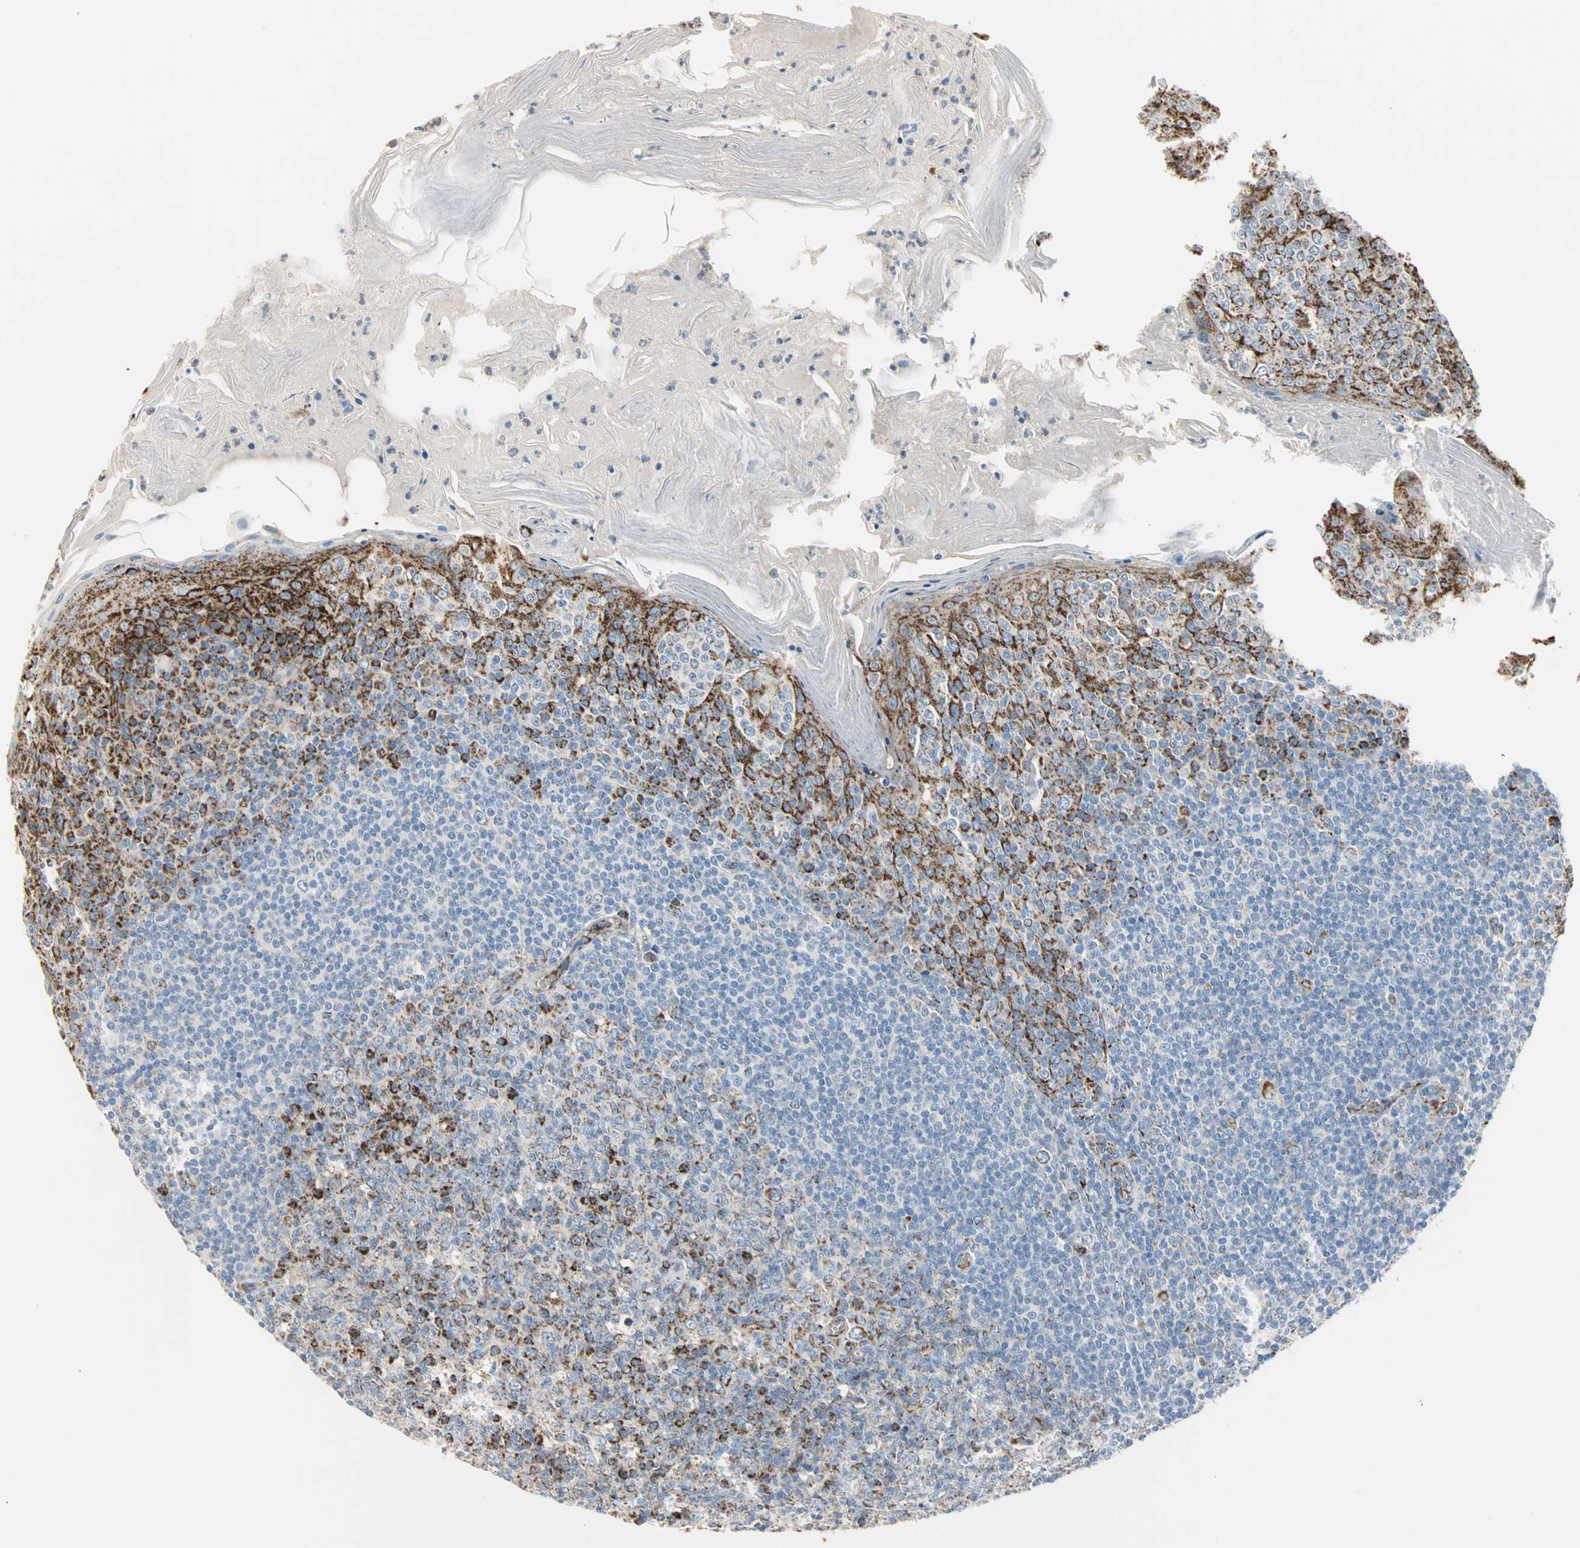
{"staining": {"intensity": "strong", "quantity": ">75%", "location": "cytoplasmic/membranous"}, "tissue": "tonsil", "cell_type": "Germinal center cells", "image_type": "normal", "snomed": [{"axis": "morphology", "description": "Normal tissue, NOS"}, {"axis": "topography", "description": "Tonsil"}], "caption": "Immunohistochemical staining of benign tonsil exhibits strong cytoplasmic/membranous protein expression in approximately >75% of germinal center cells.", "gene": "TST", "patient": {"sex": "male", "age": 31}}